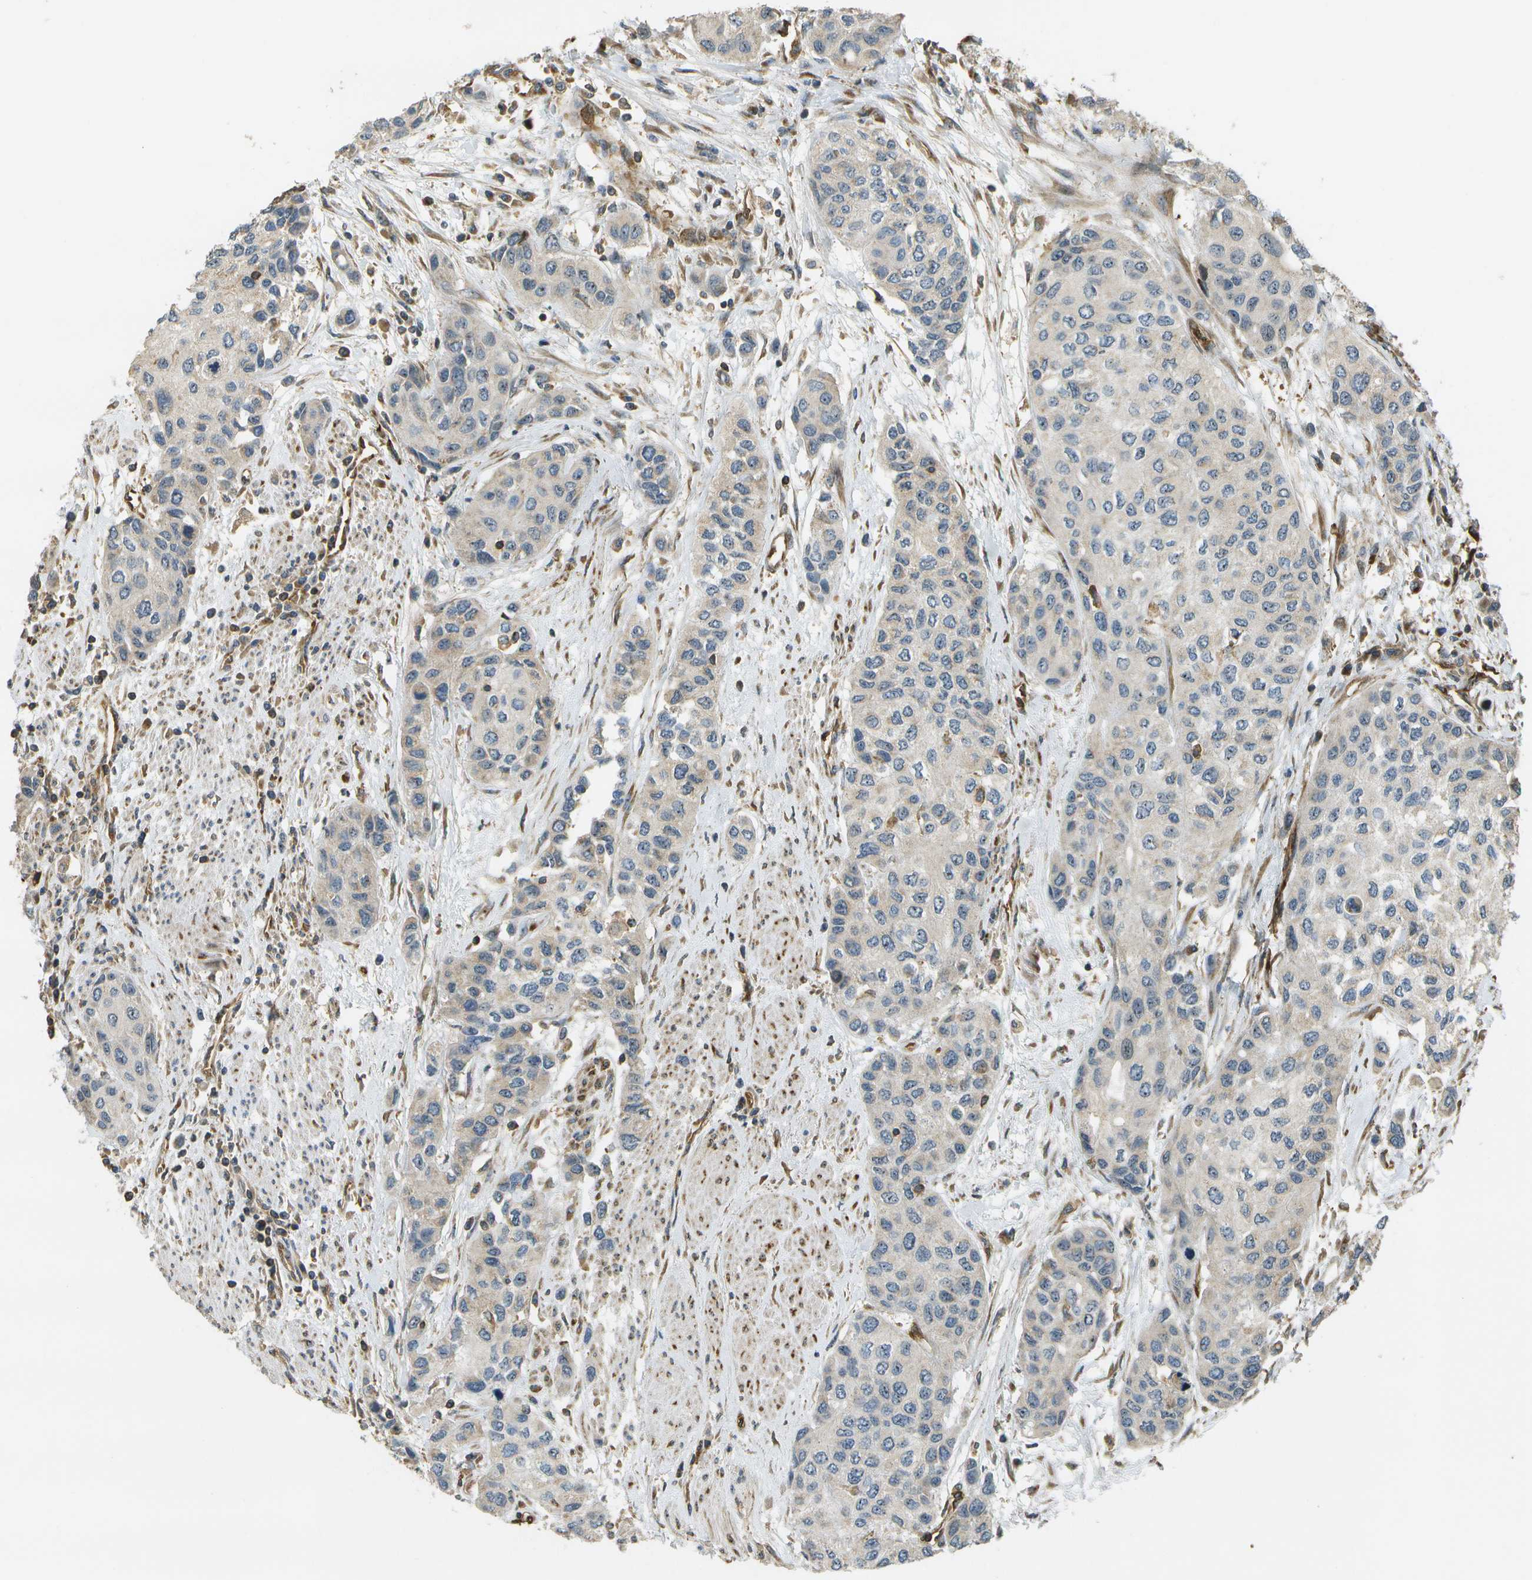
{"staining": {"intensity": "negative", "quantity": "none", "location": "none"}, "tissue": "urothelial cancer", "cell_type": "Tumor cells", "image_type": "cancer", "snomed": [{"axis": "morphology", "description": "Urothelial carcinoma, High grade"}, {"axis": "topography", "description": "Urinary bladder"}], "caption": "This micrograph is of urothelial cancer stained with immunohistochemistry (IHC) to label a protein in brown with the nuclei are counter-stained blue. There is no positivity in tumor cells.", "gene": "LRP12", "patient": {"sex": "female", "age": 56}}